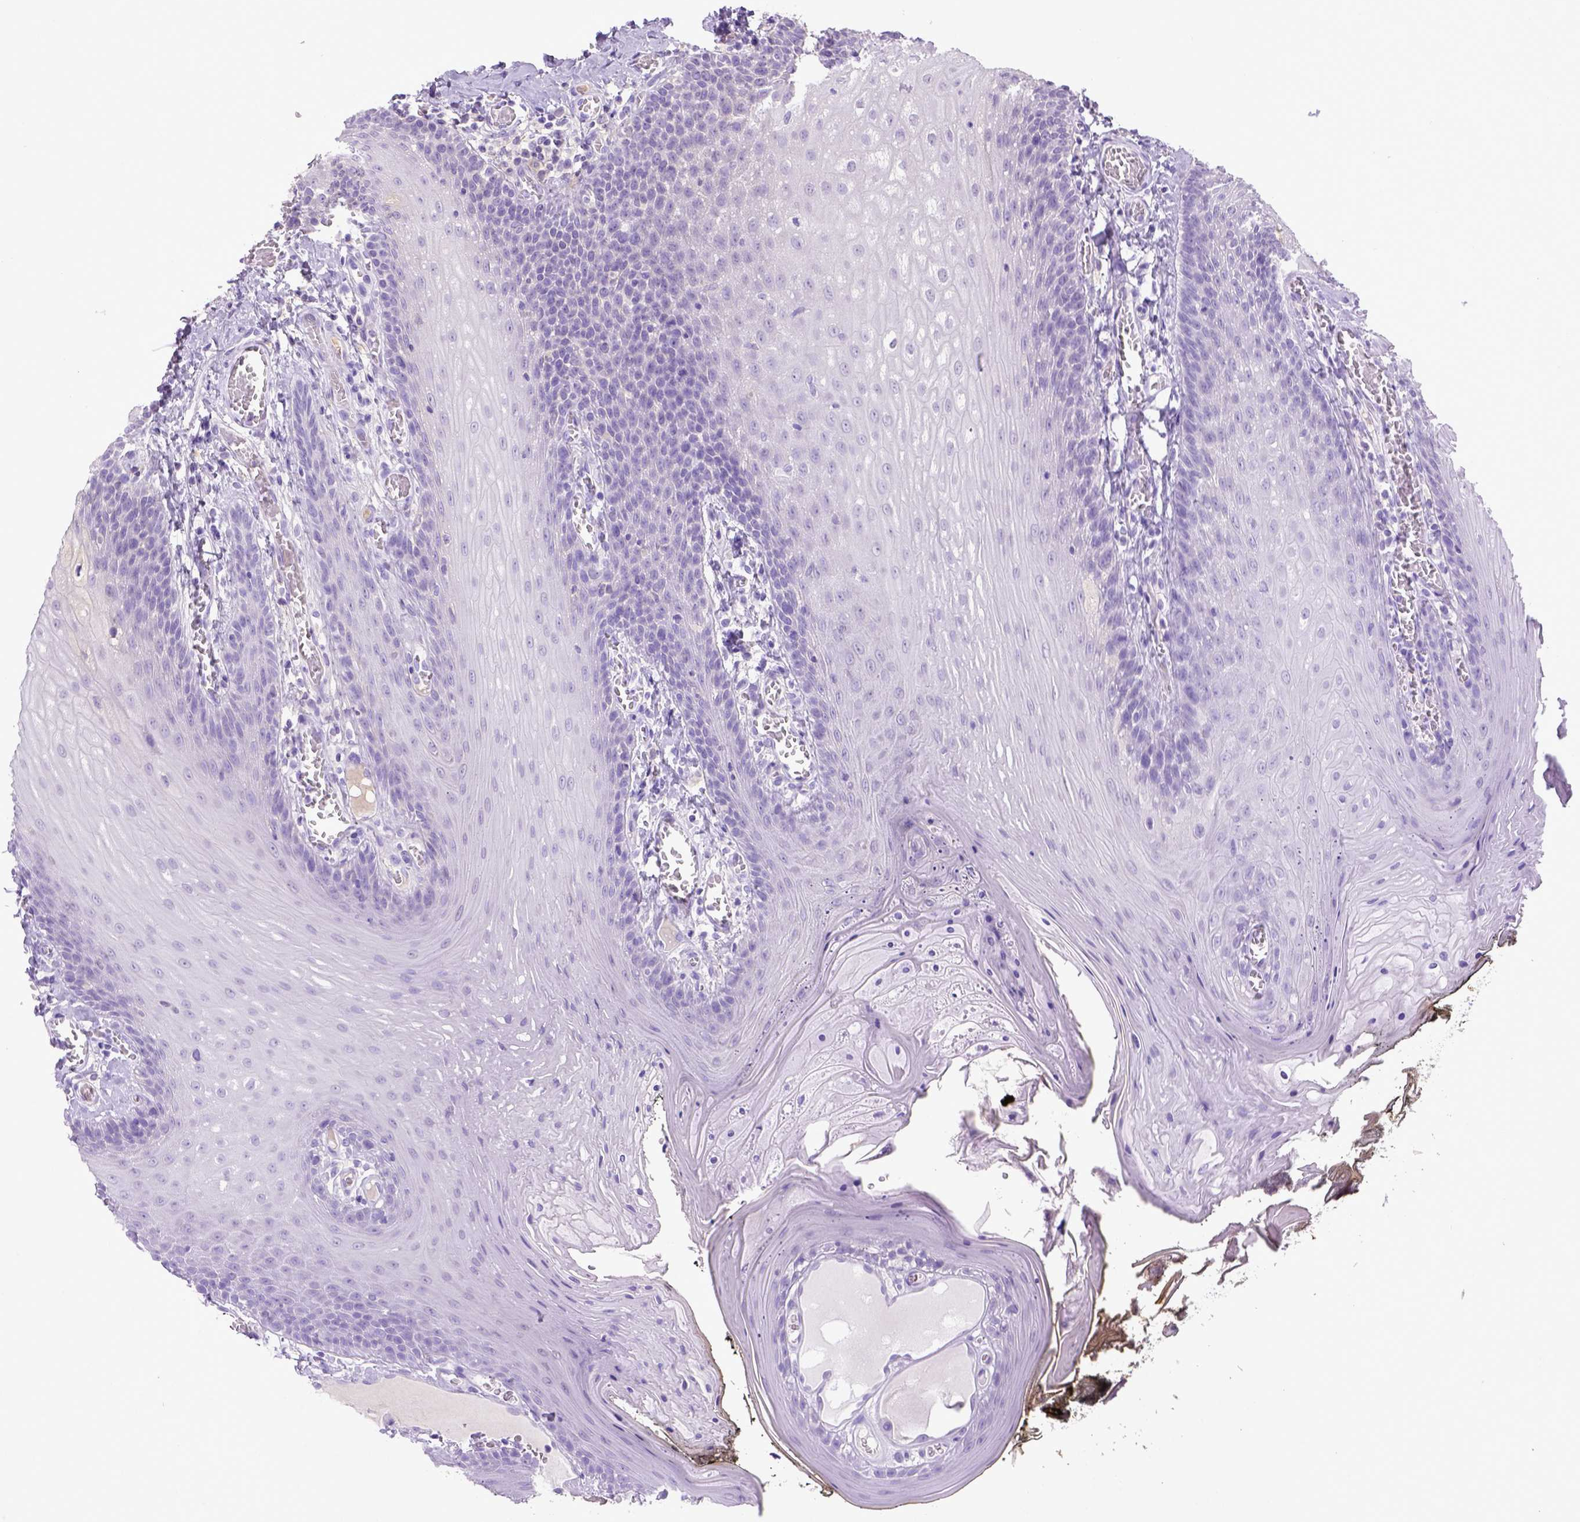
{"staining": {"intensity": "negative", "quantity": "none", "location": "none"}, "tissue": "oral mucosa", "cell_type": "Squamous epithelial cells", "image_type": "normal", "snomed": [{"axis": "morphology", "description": "Normal tissue, NOS"}, {"axis": "topography", "description": "Oral tissue"}], "caption": "This is an IHC image of normal oral mucosa. There is no expression in squamous epithelial cells.", "gene": "ITIH4", "patient": {"sex": "male", "age": 9}}